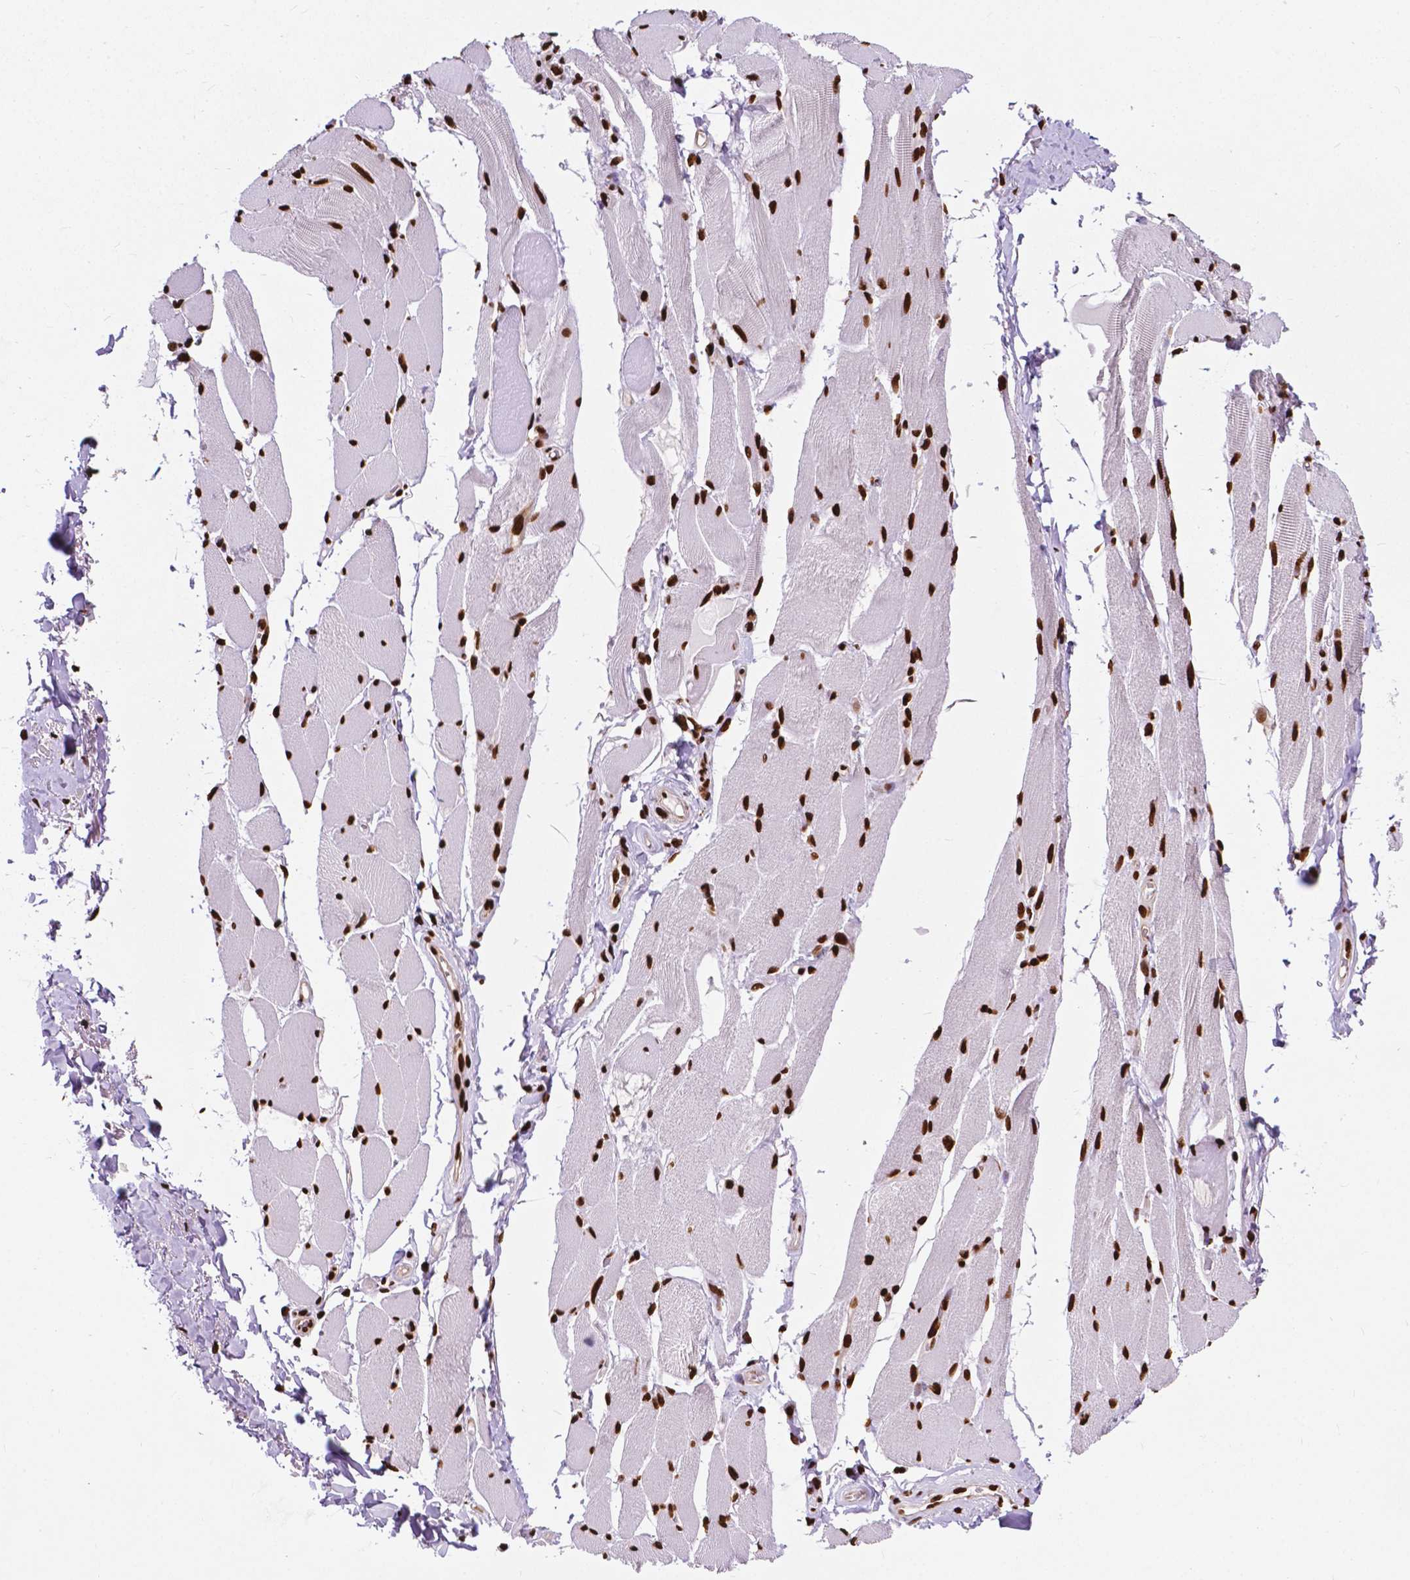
{"staining": {"intensity": "strong", "quantity": ">75%", "location": "nuclear"}, "tissue": "skeletal muscle", "cell_type": "Myocytes", "image_type": "normal", "snomed": [{"axis": "morphology", "description": "Normal tissue, NOS"}, {"axis": "topography", "description": "Skeletal muscle"}, {"axis": "topography", "description": "Anal"}, {"axis": "topography", "description": "Peripheral nerve tissue"}], "caption": "Protein staining displays strong nuclear expression in approximately >75% of myocytes in benign skeletal muscle. The staining is performed using DAB brown chromogen to label protein expression. The nuclei are counter-stained blue using hematoxylin.", "gene": "SMIM5", "patient": {"sex": "male", "age": 53}}